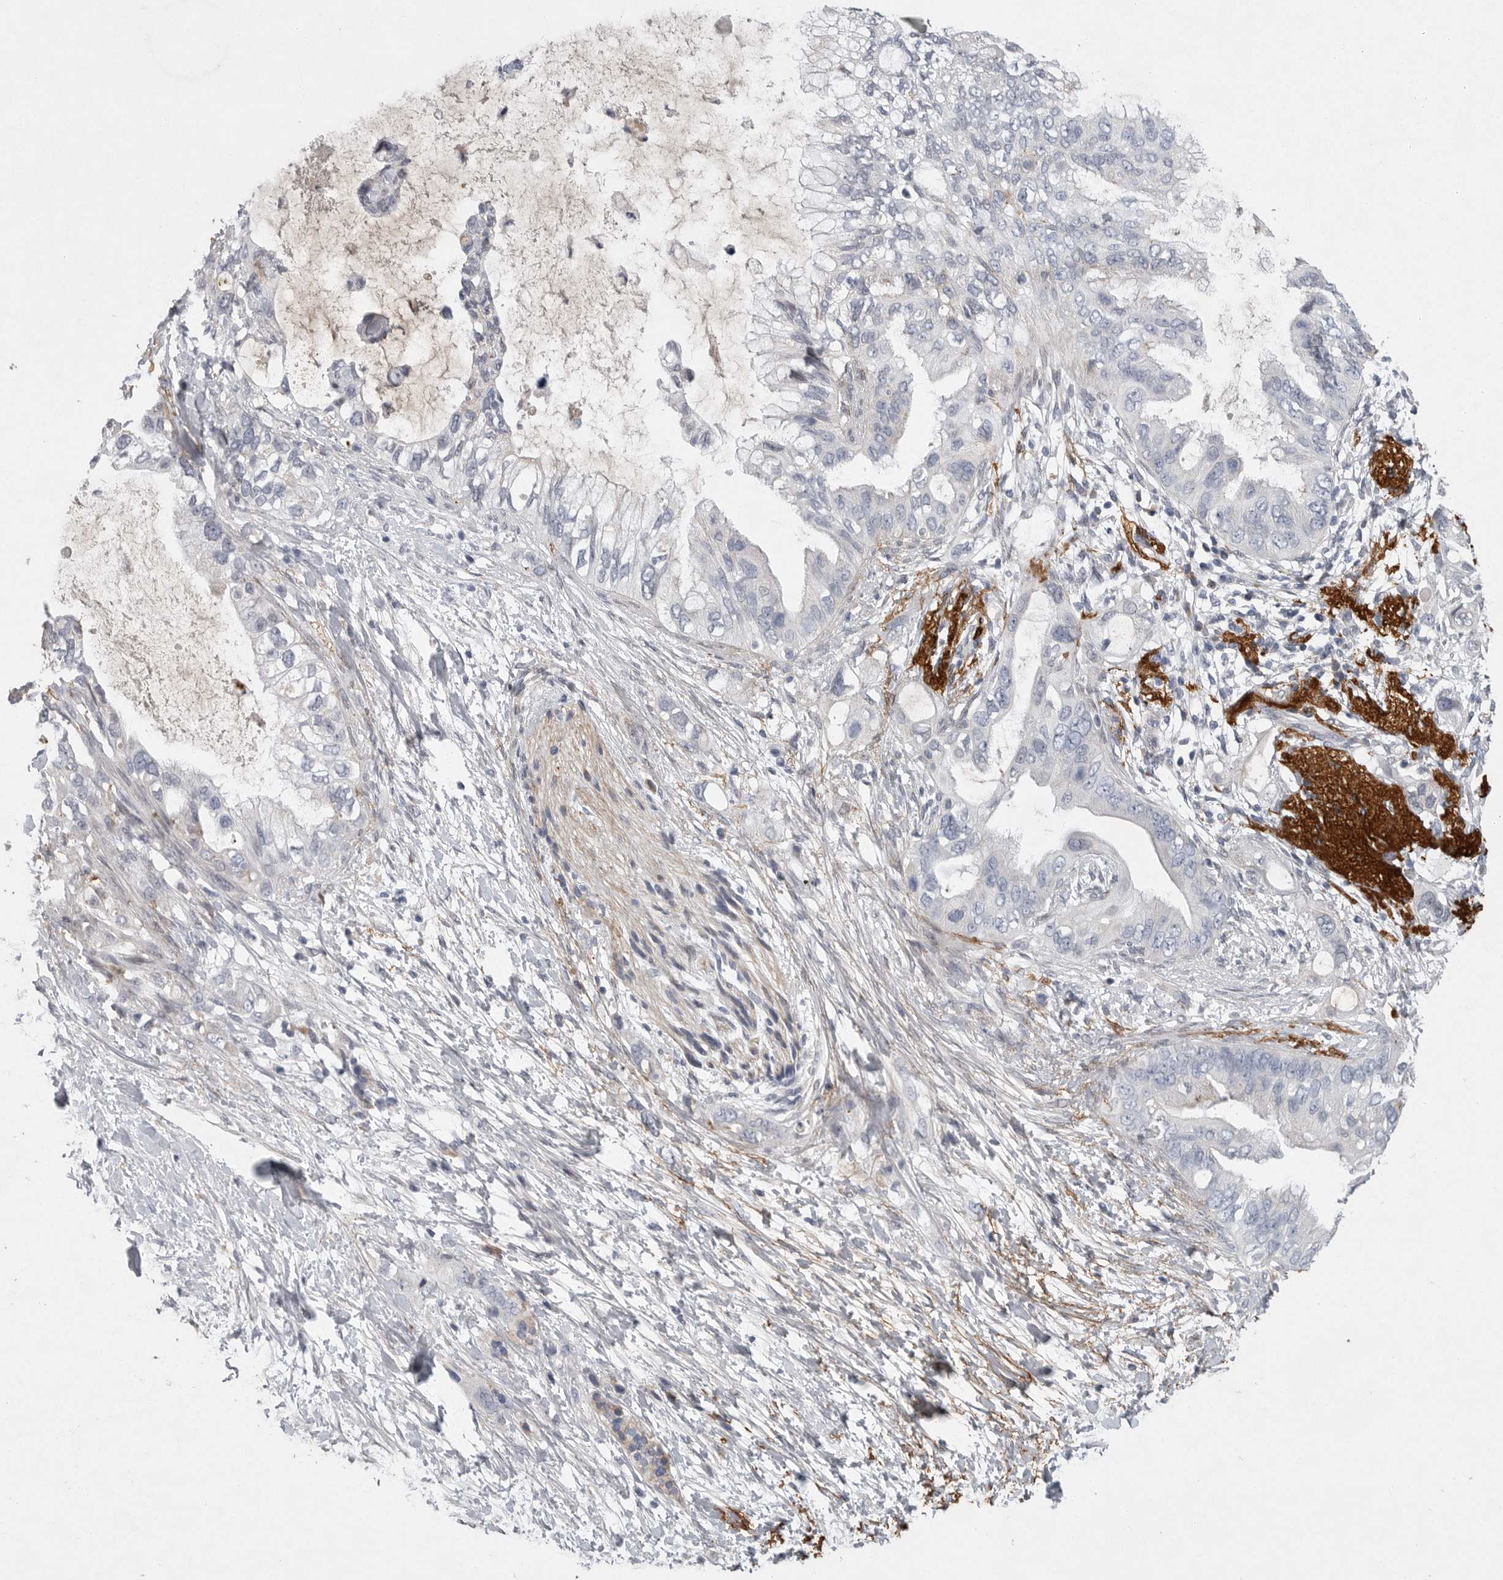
{"staining": {"intensity": "negative", "quantity": "none", "location": "none"}, "tissue": "pancreatic cancer", "cell_type": "Tumor cells", "image_type": "cancer", "snomed": [{"axis": "morphology", "description": "Adenocarcinoma, NOS"}, {"axis": "topography", "description": "Pancreas"}], "caption": "Immunohistochemistry histopathology image of neoplastic tissue: pancreatic adenocarcinoma stained with DAB (3,3'-diaminobenzidine) displays no significant protein positivity in tumor cells.", "gene": "CRP", "patient": {"sex": "female", "age": 56}}